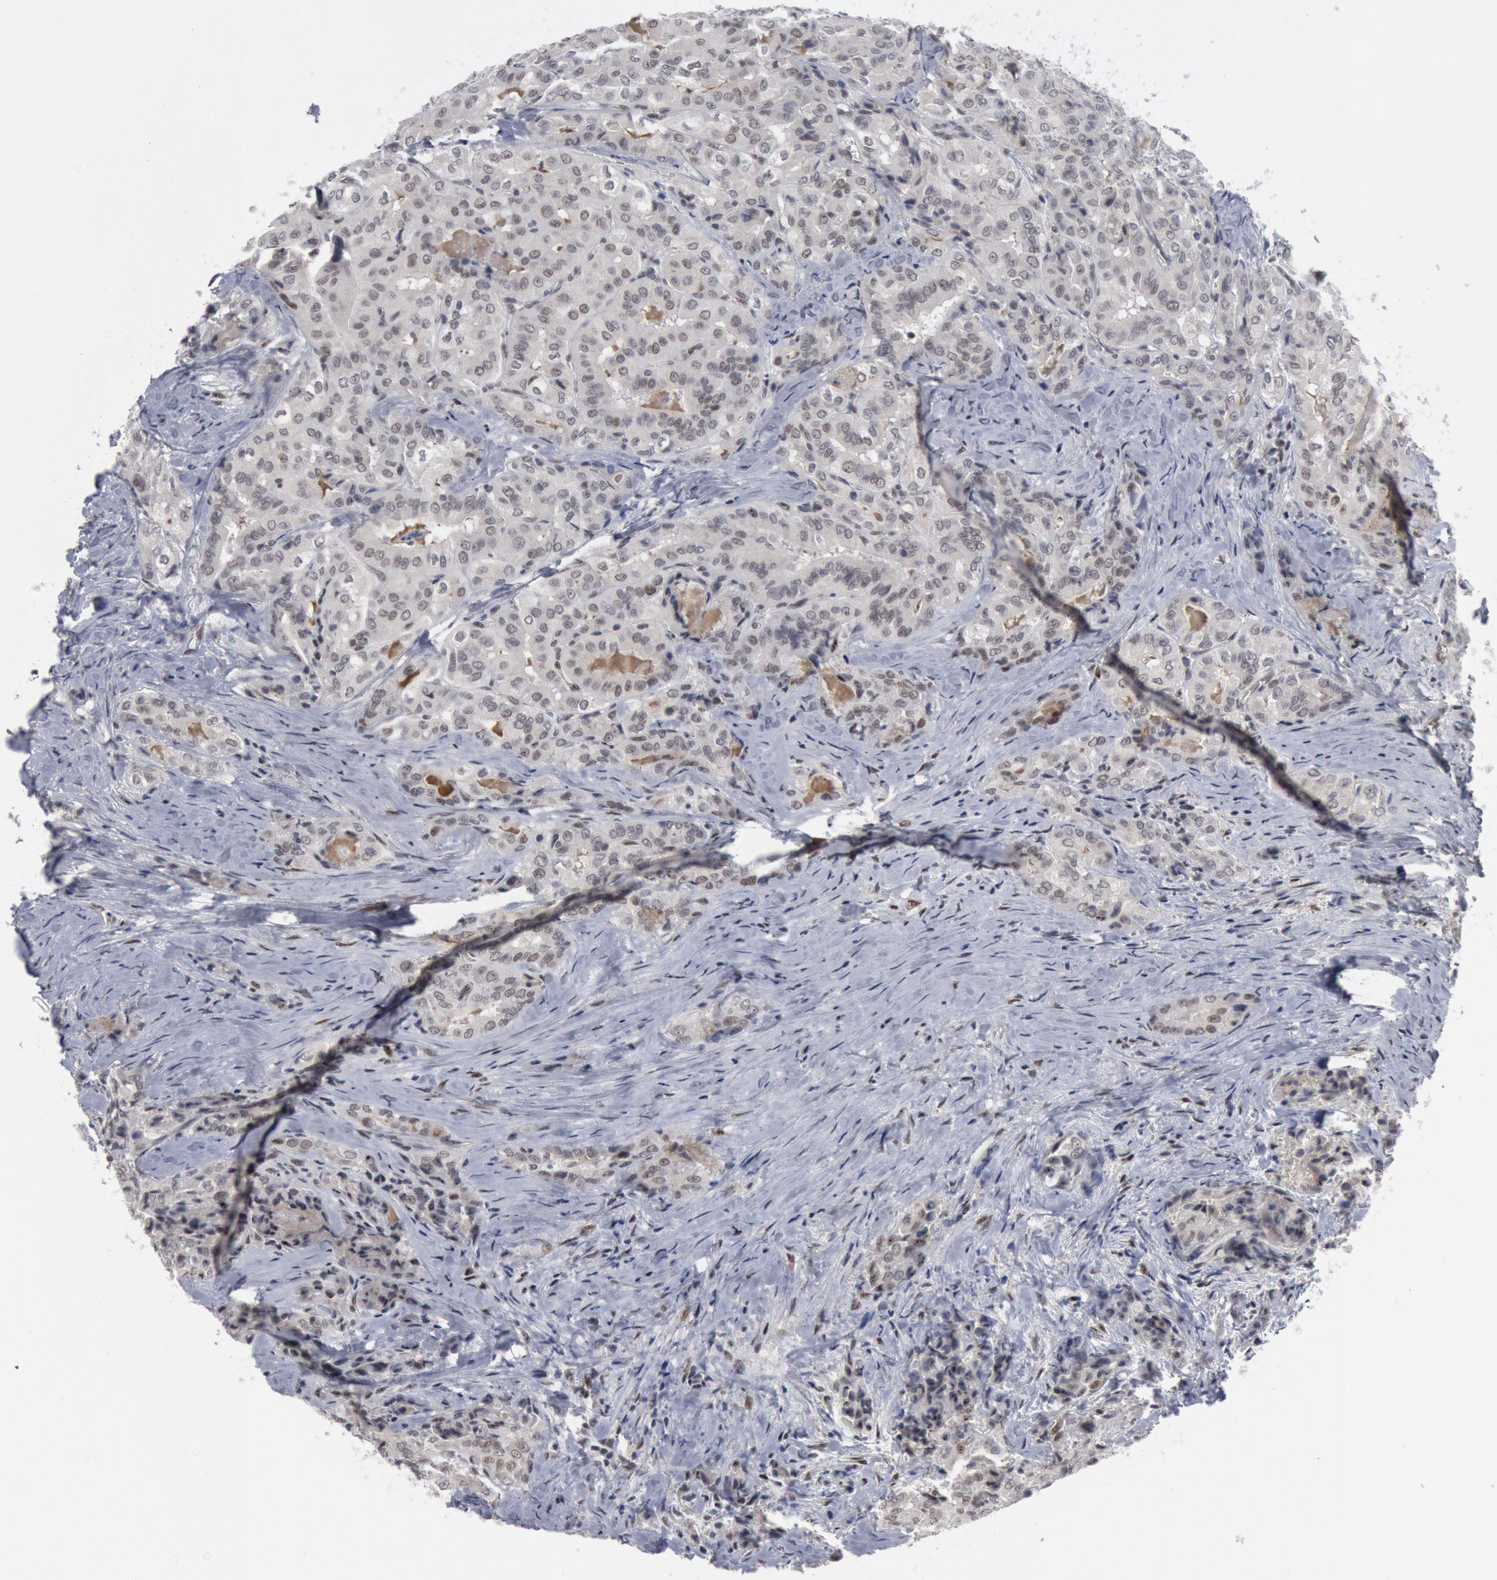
{"staining": {"intensity": "weak", "quantity": "<25%", "location": "nuclear"}, "tissue": "thyroid cancer", "cell_type": "Tumor cells", "image_type": "cancer", "snomed": [{"axis": "morphology", "description": "Papillary adenocarcinoma, NOS"}, {"axis": "topography", "description": "Thyroid gland"}], "caption": "Image shows no significant protein staining in tumor cells of thyroid cancer (papillary adenocarcinoma).", "gene": "FOXO1", "patient": {"sex": "female", "age": 71}}